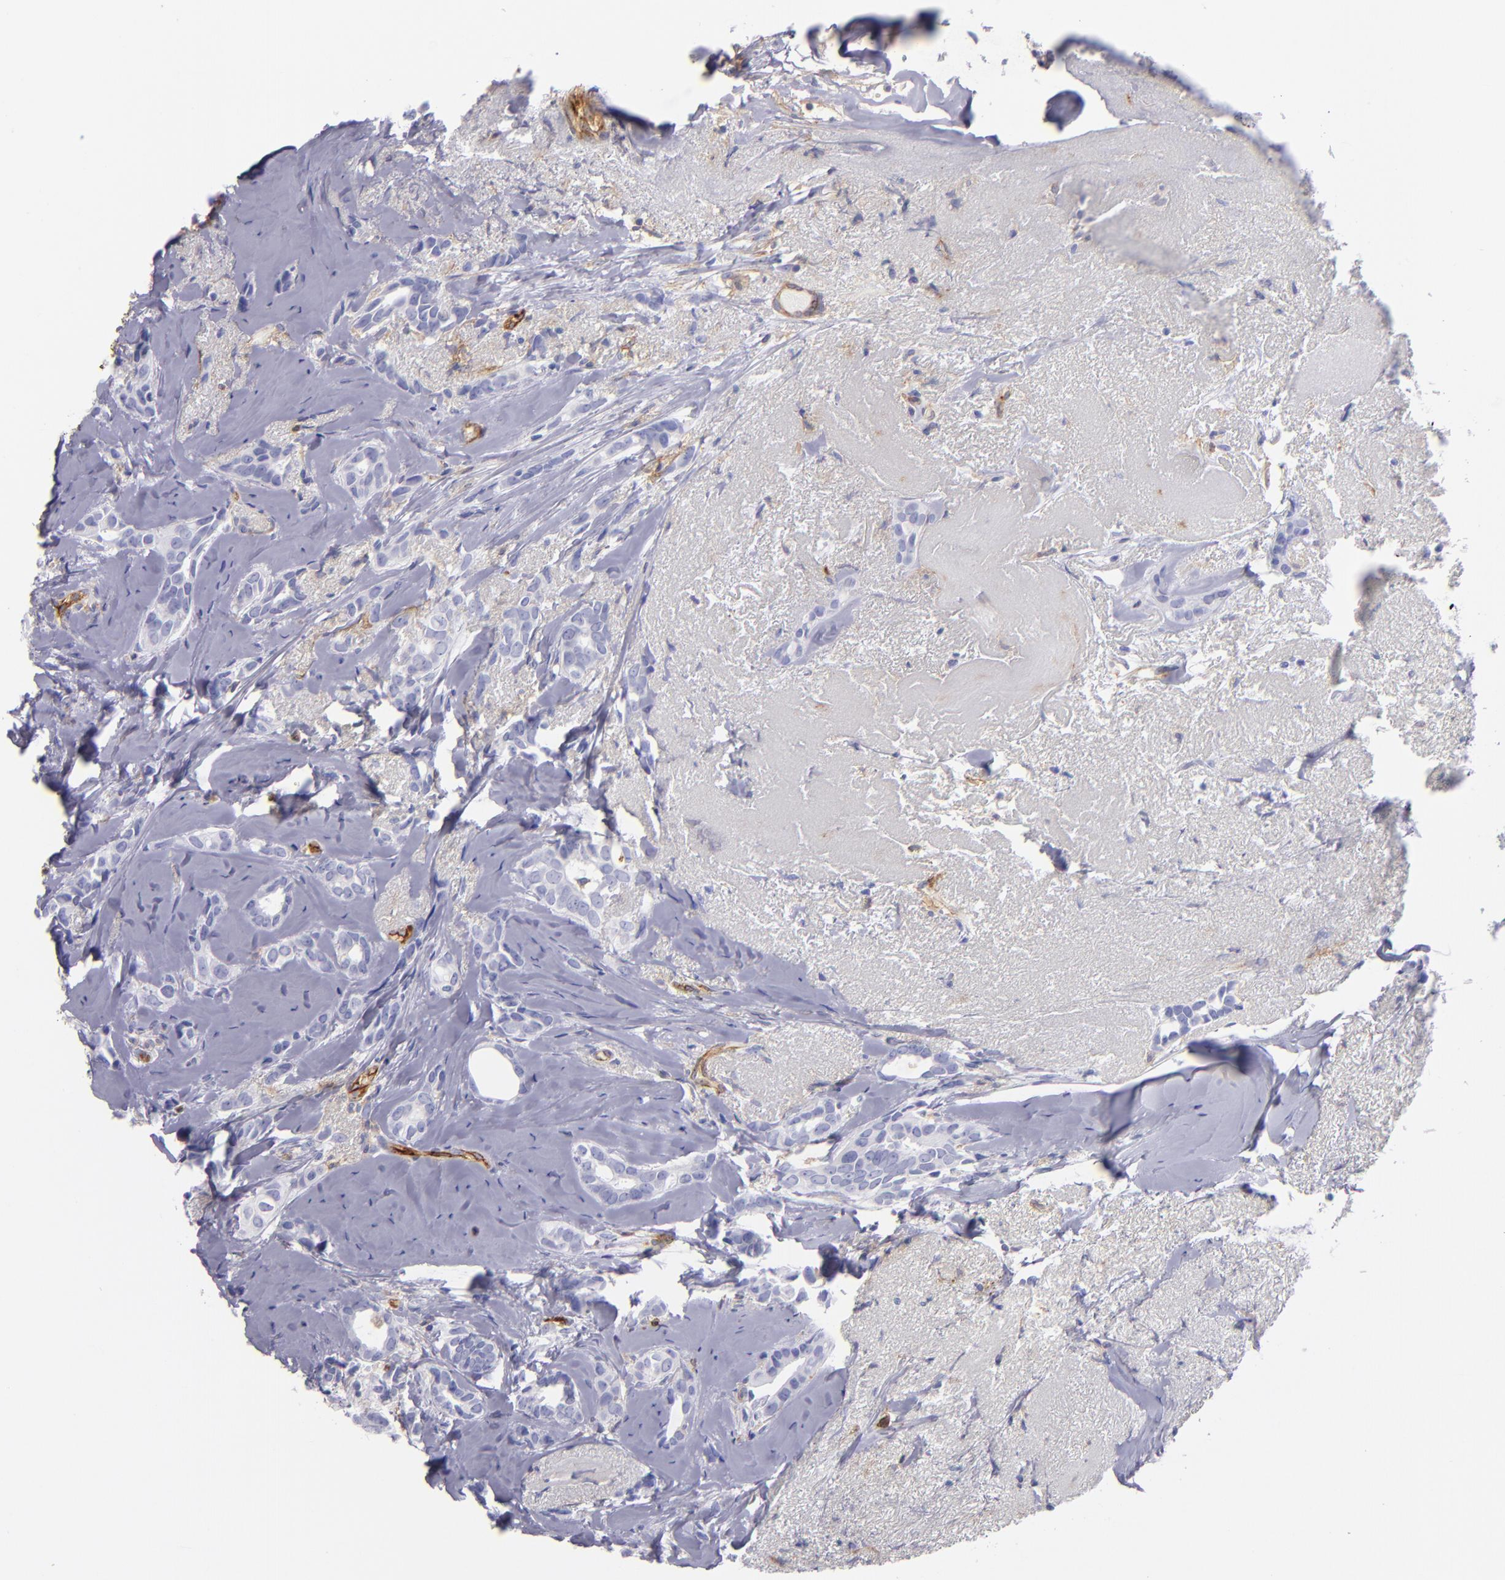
{"staining": {"intensity": "negative", "quantity": "none", "location": "none"}, "tissue": "breast cancer", "cell_type": "Tumor cells", "image_type": "cancer", "snomed": [{"axis": "morphology", "description": "Duct carcinoma"}, {"axis": "topography", "description": "Breast"}], "caption": "Human breast cancer (invasive ductal carcinoma) stained for a protein using immunohistochemistry (IHC) demonstrates no expression in tumor cells.", "gene": "ENTPD1", "patient": {"sex": "female", "age": 54}}